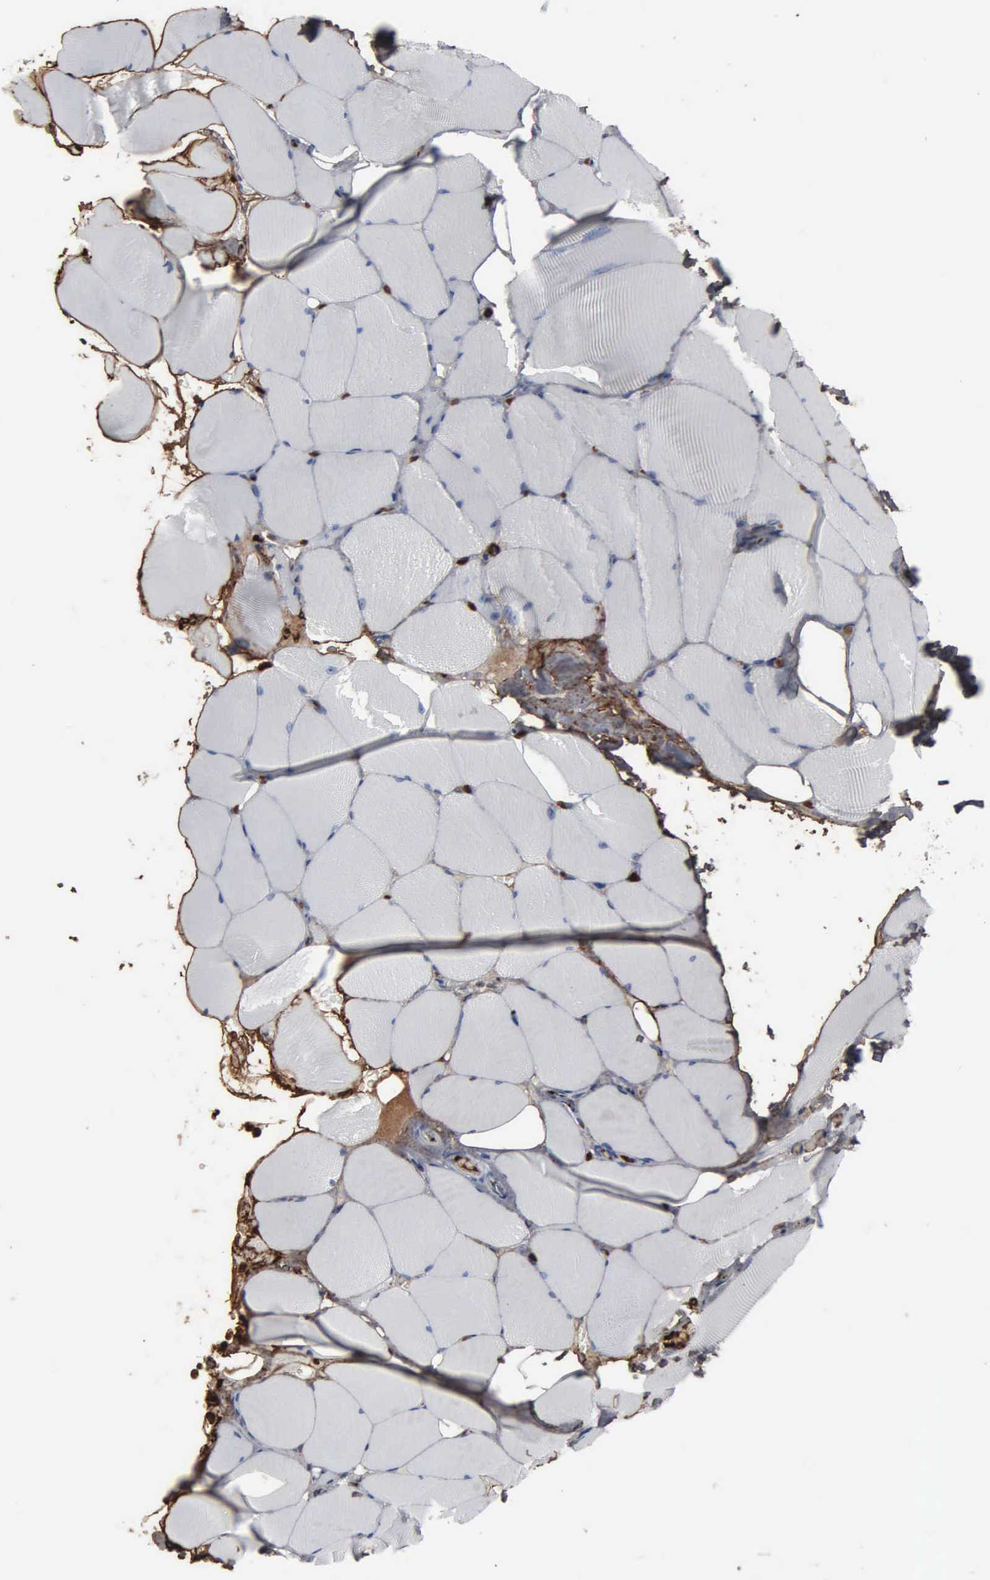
{"staining": {"intensity": "negative", "quantity": "none", "location": "none"}, "tissue": "skeletal muscle", "cell_type": "Myocytes", "image_type": "normal", "snomed": [{"axis": "morphology", "description": "Normal tissue, NOS"}, {"axis": "topography", "description": "Skeletal muscle"}, {"axis": "topography", "description": "Parathyroid gland"}], "caption": "DAB (3,3'-diaminobenzidine) immunohistochemical staining of benign human skeletal muscle demonstrates no significant positivity in myocytes. (DAB immunohistochemistry visualized using brightfield microscopy, high magnification).", "gene": "FN1", "patient": {"sex": "female", "age": 37}}